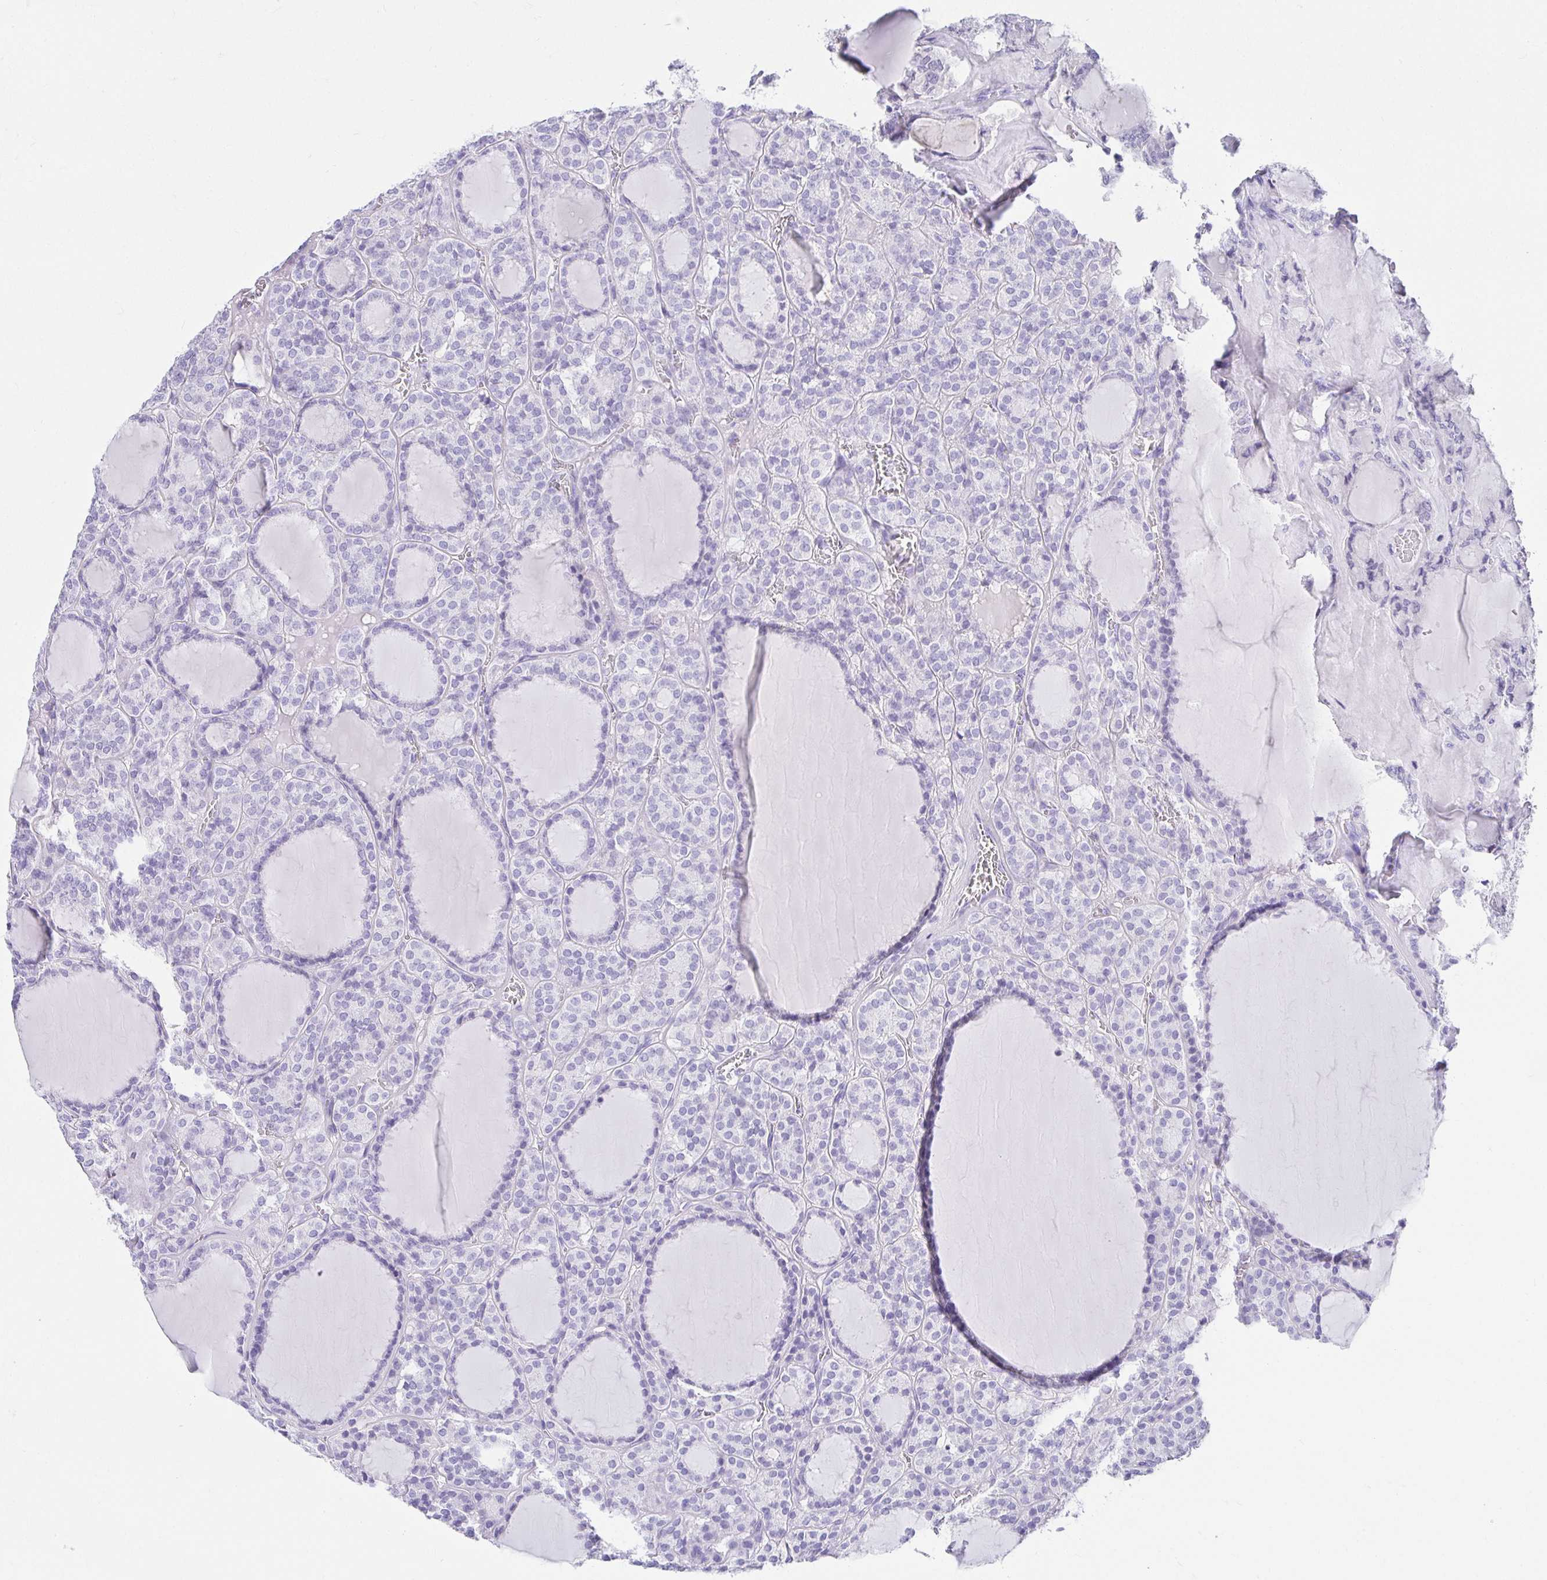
{"staining": {"intensity": "negative", "quantity": "none", "location": "none"}, "tissue": "thyroid cancer", "cell_type": "Tumor cells", "image_type": "cancer", "snomed": [{"axis": "morphology", "description": "Follicular adenoma carcinoma, NOS"}, {"axis": "topography", "description": "Thyroid gland"}], "caption": "A high-resolution photomicrograph shows IHC staining of thyroid follicular adenoma carcinoma, which shows no significant positivity in tumor cells.", "gene": "CHAT", "patient": {"sex": "female", "age": 63}}